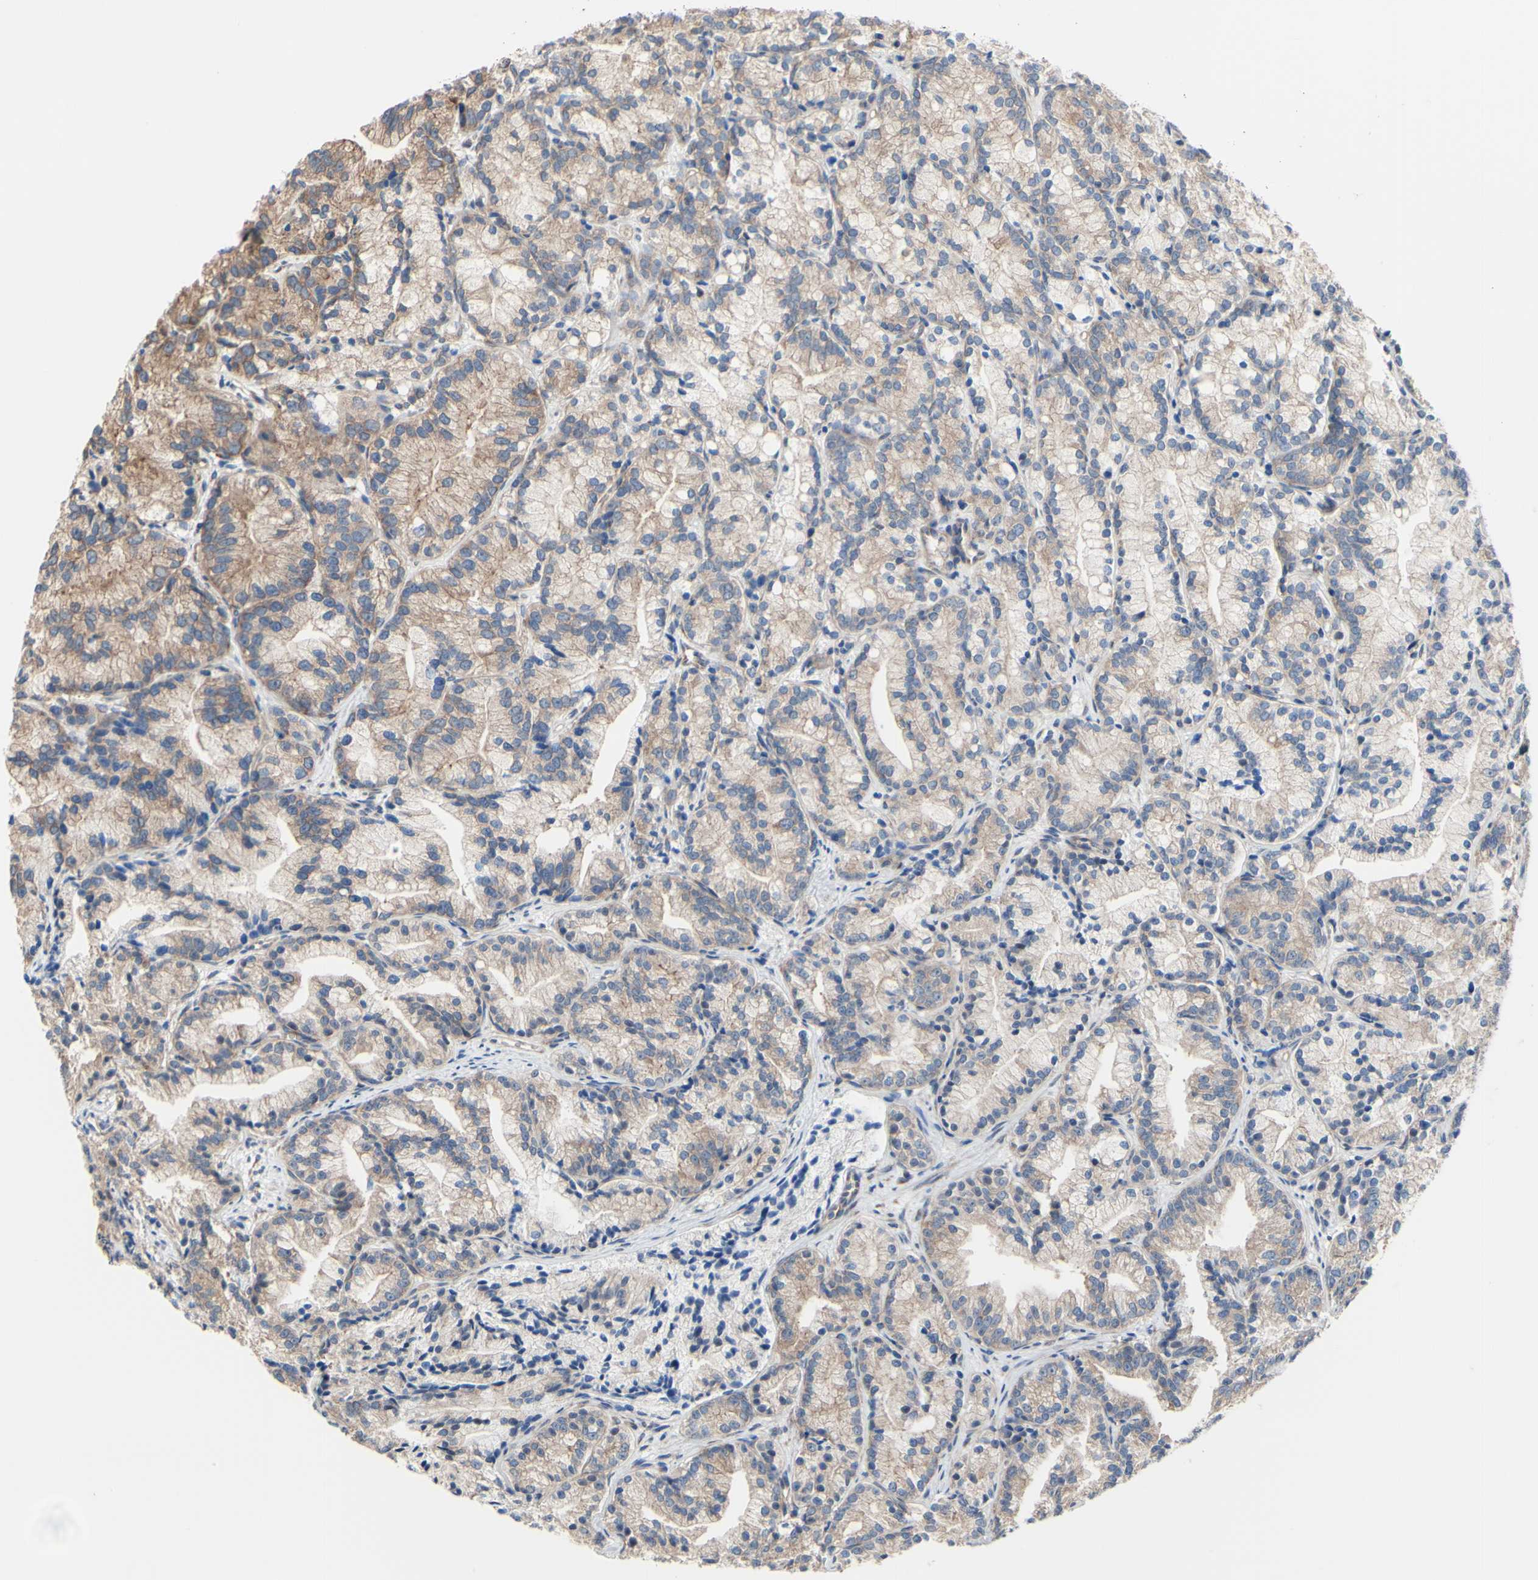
{"staining": {"intensity": "moderate", "quantity": "25%-75%", "location": "cytoplasmic/membranous"}, "tissue": "prostate cancer", "cell_type": "Tumor cells", "image_type": "cancer", "snomed": [{"axis": "morphology", "description": "Adenocarcinoma, Low grade"}, {"axis": "topography", "description": "Prostate"}], "caption": "This is an image of immunohistochemistry staining of prostate cancer (low-grade adenocarcinoma), which shows moderate expression in the cytoplasmic/membranous of tumor cells.", "gene": "LRIG3", "patient": {"sex": "male", "age": 89}}